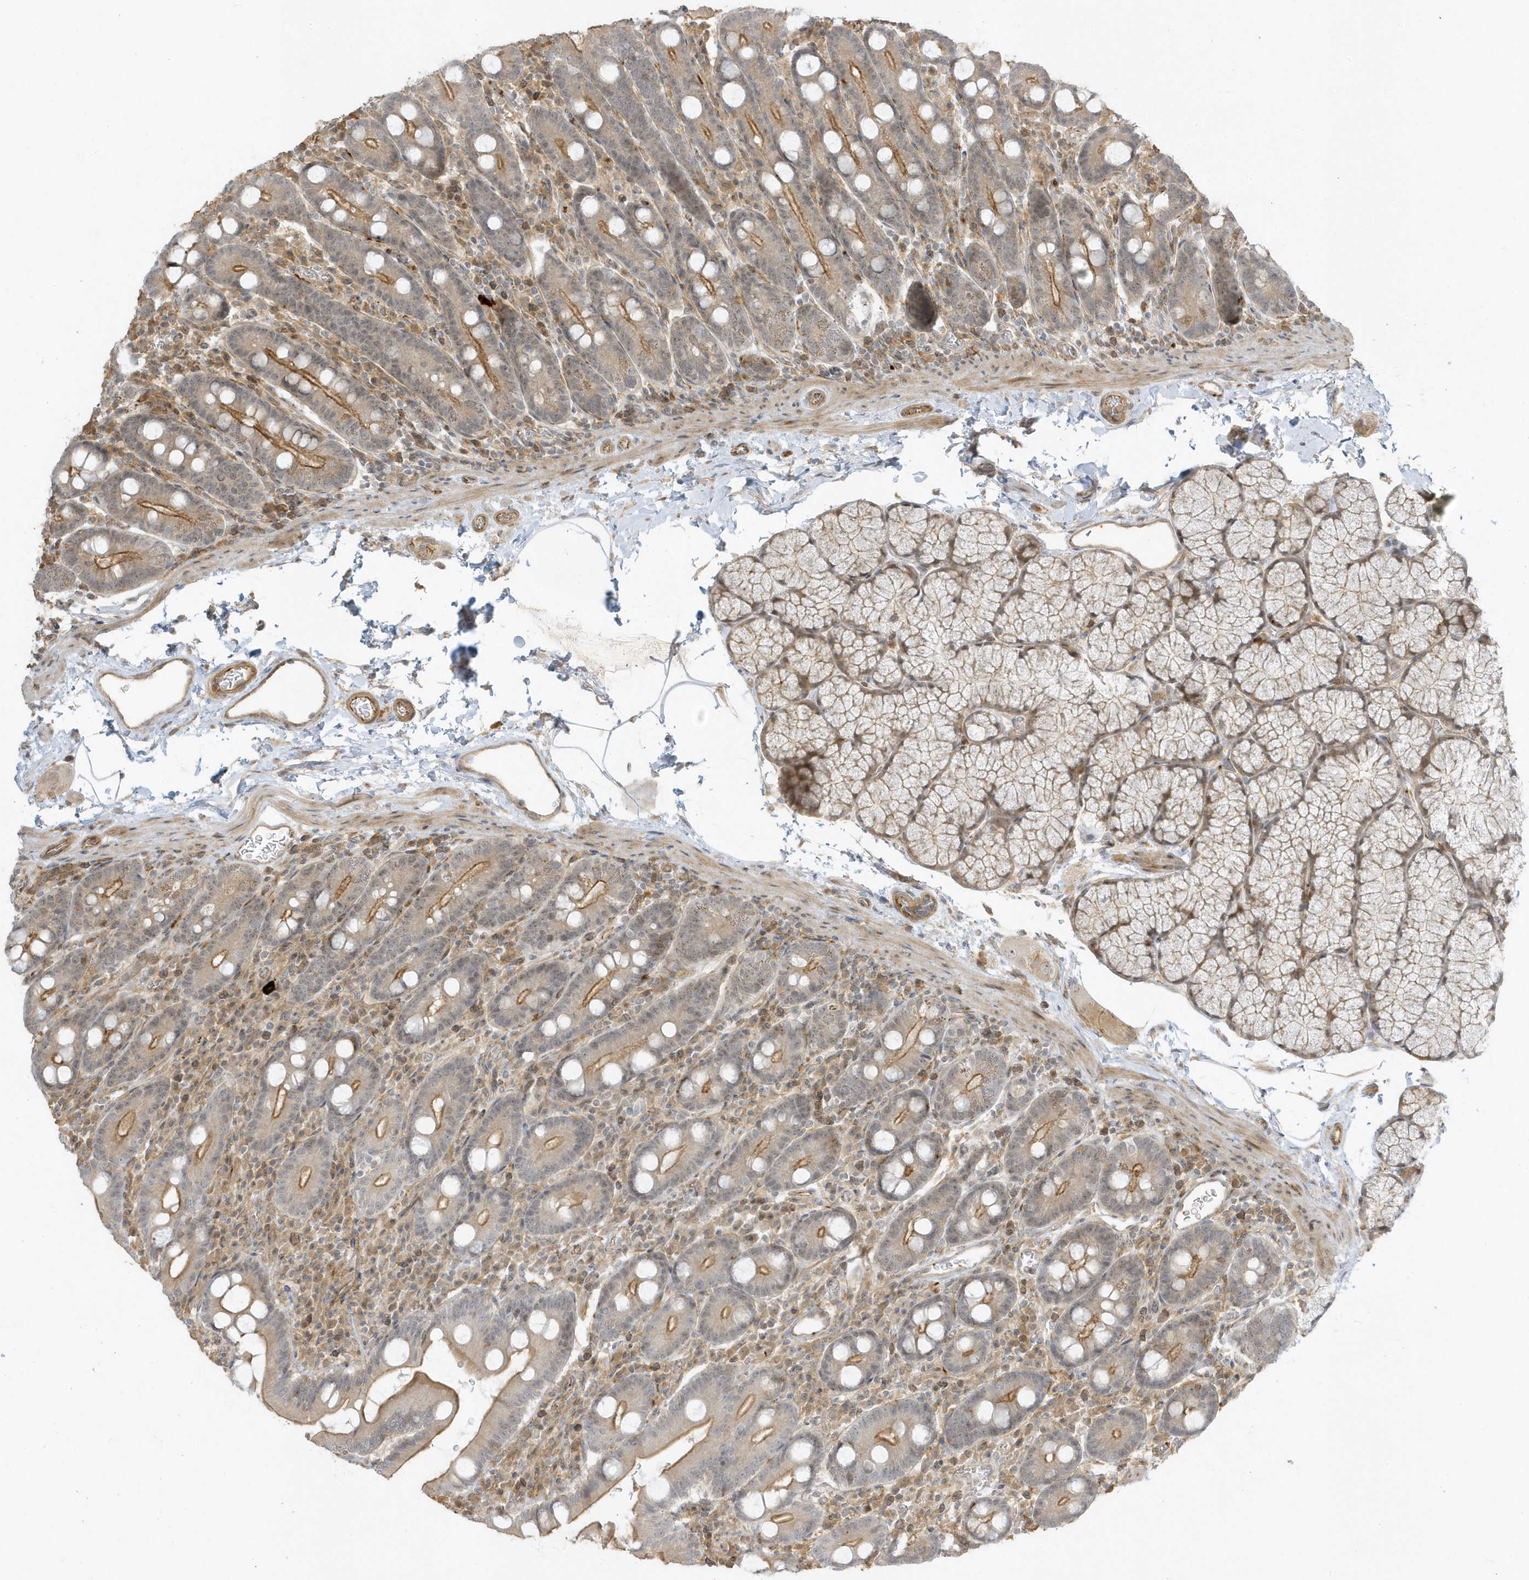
{"staining": {"intensity": "moderate", "quantity": "<25%", "location": "cytoplasmic/membranous"}, "tissue": "duodenum", "cell_type": "Glandular cells", "image_type": "normal", "snomed": [{"axis": "morphology", "description": "Normal tissue, NOS"}, {"axis": "topography", "description": "Duodenum"}], "caption": "A micrograph of duodenum stained for a protein exhibits moderate cytoplasmic/membranous brown staining in glandular cells. The protein of interest is shown in brown color, while the nuclei are stained blue.", "gene": "ZBTB8A", "patient": {"sex": "male", "age": 35}}